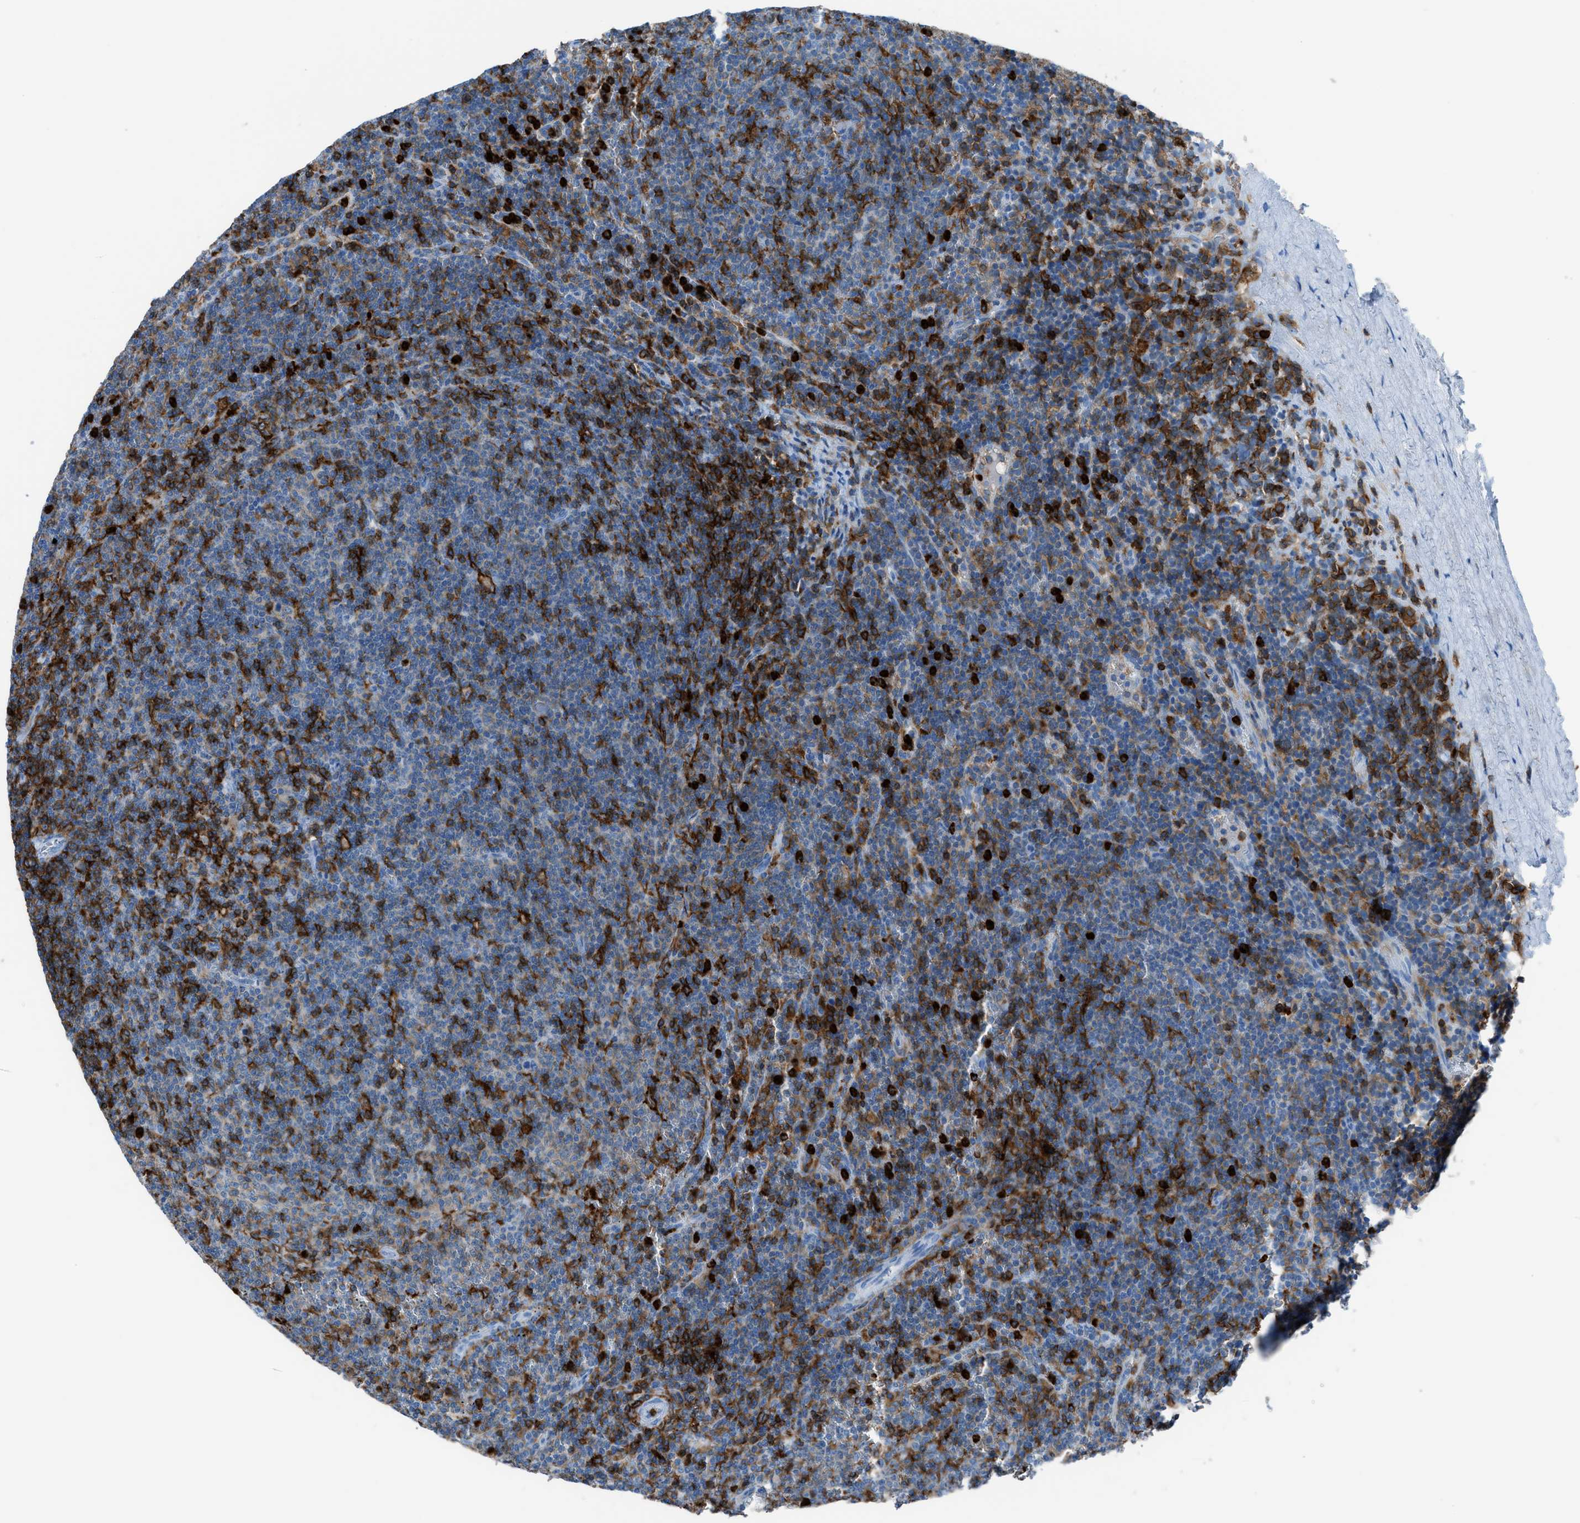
{"staining": {"intensity": "weak", "quantity": "25%-75%", "location": "cytoplasmic/membranous"}, "tissue": "lymphoma", "cell_type": "Tumor cells", "image_type": "cancer", "snomed": [{"axis": "morphology", "description": "Malignant lymphoma, non-Hodgkin's type, Low grade"}, {"axis": "topography", "description": "Spleen"}], "caption": "DAB (3,3'-diaminobenzidine) immunohistochemical staining of malignant lymphoma, non-Hodgkin's type (low-grade) reveals weak cytoplasmic/membranous protein expression in about 25%-75% of tumor cells.", "gene": "ITGB2", "patient": {"sex": "female", "age": 50}}